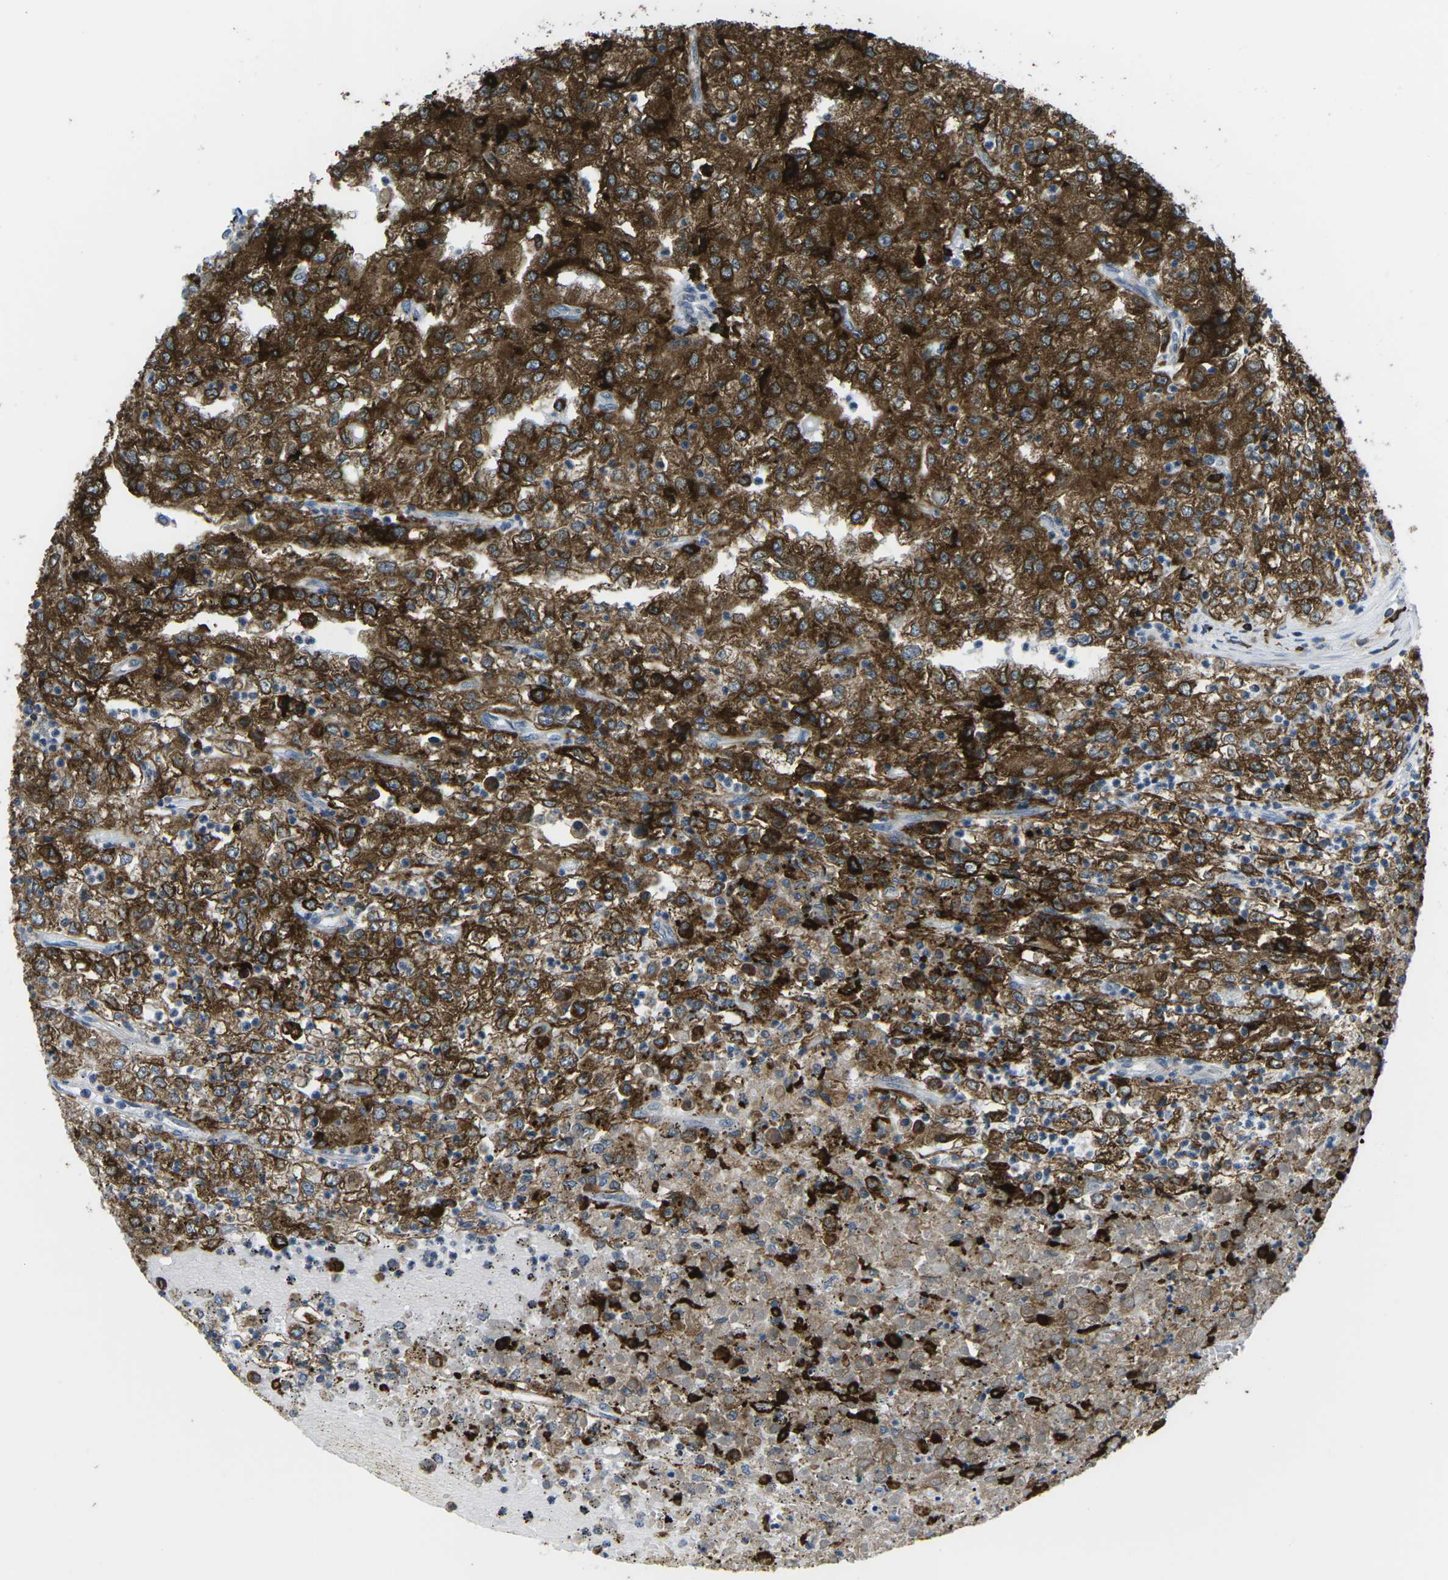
{"staining": {"intensity": "strong", "quantity": ">75%", "location": "cytoplasmic/membranous"}, "tissue": "renal cancer", "cell_type": "Tumor cells", "image_type": "cancer", "snomed": [{"axis": "morphology", "description": "Adenocarcinoma, NOS"}, {"axis": "topography", "description": "Kidney"}], "caption": "Protein staining by IHC displays strong cytoplasmic/membranous expression in about >75% of tumor cells in adenocarcinoma (renal).", "gene": "PTPN1", "patient": {"sex": "female", "age": 54}}